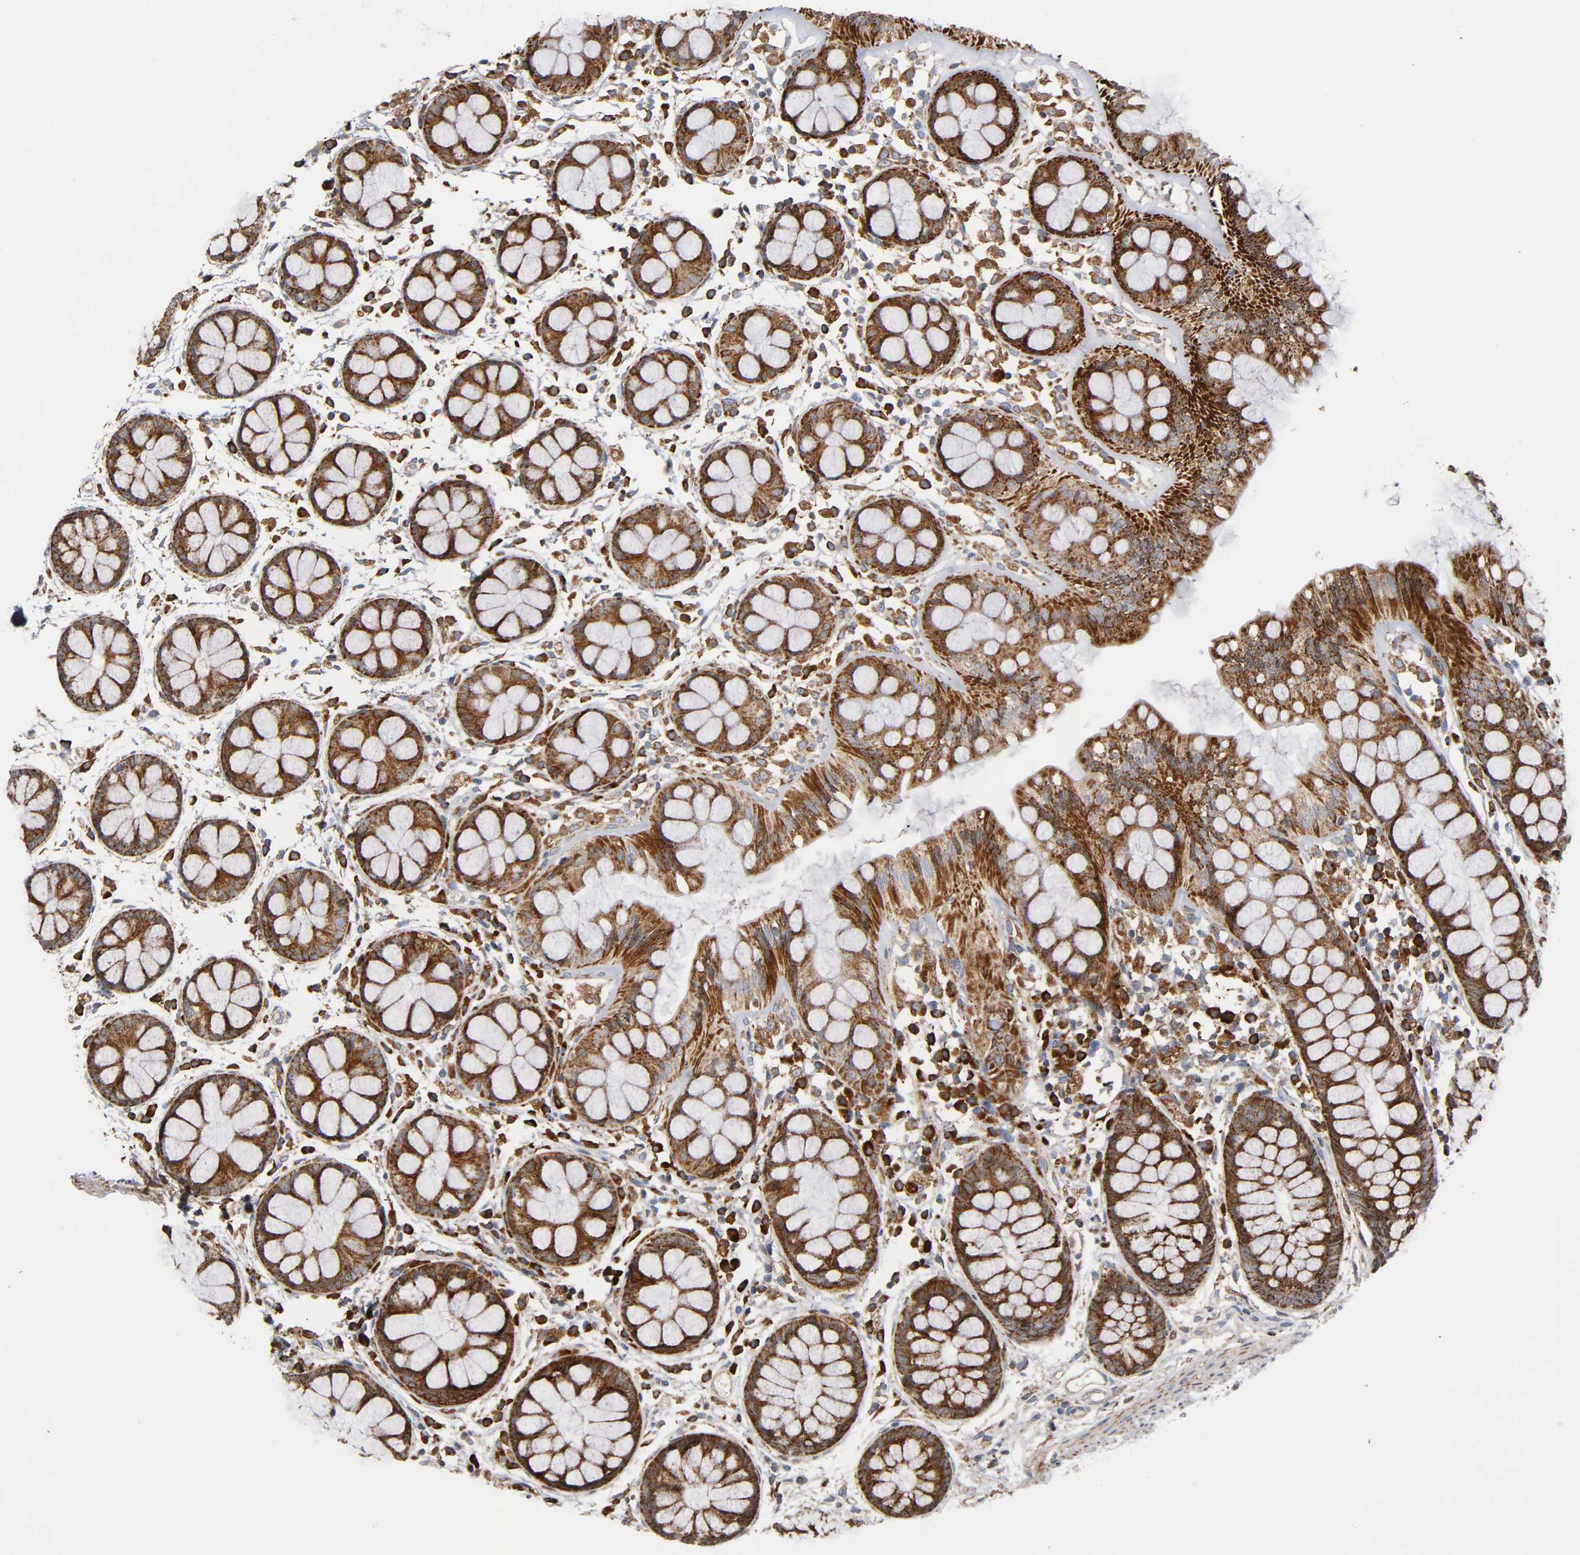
{"staining": {"intensity": "moderate", "quantity": ">75%", "location": "cytoplasmic/membranous"}, "tissue": "rectum", "cell_type": "Glandular cells", "image_type": "normal", "snomed": [{"axis": "morphology", "description": "Normal tissue, NOS"}, {"axis": "topography", "description": "Rectum"}], "caption": "Glandular cells exhibit moderate cytoplasmic/membranous staining in about >75% of cells in unremarkable rectum.", "gene": "MAP3K1", "patient": {"sex": "female", "age": 66}}